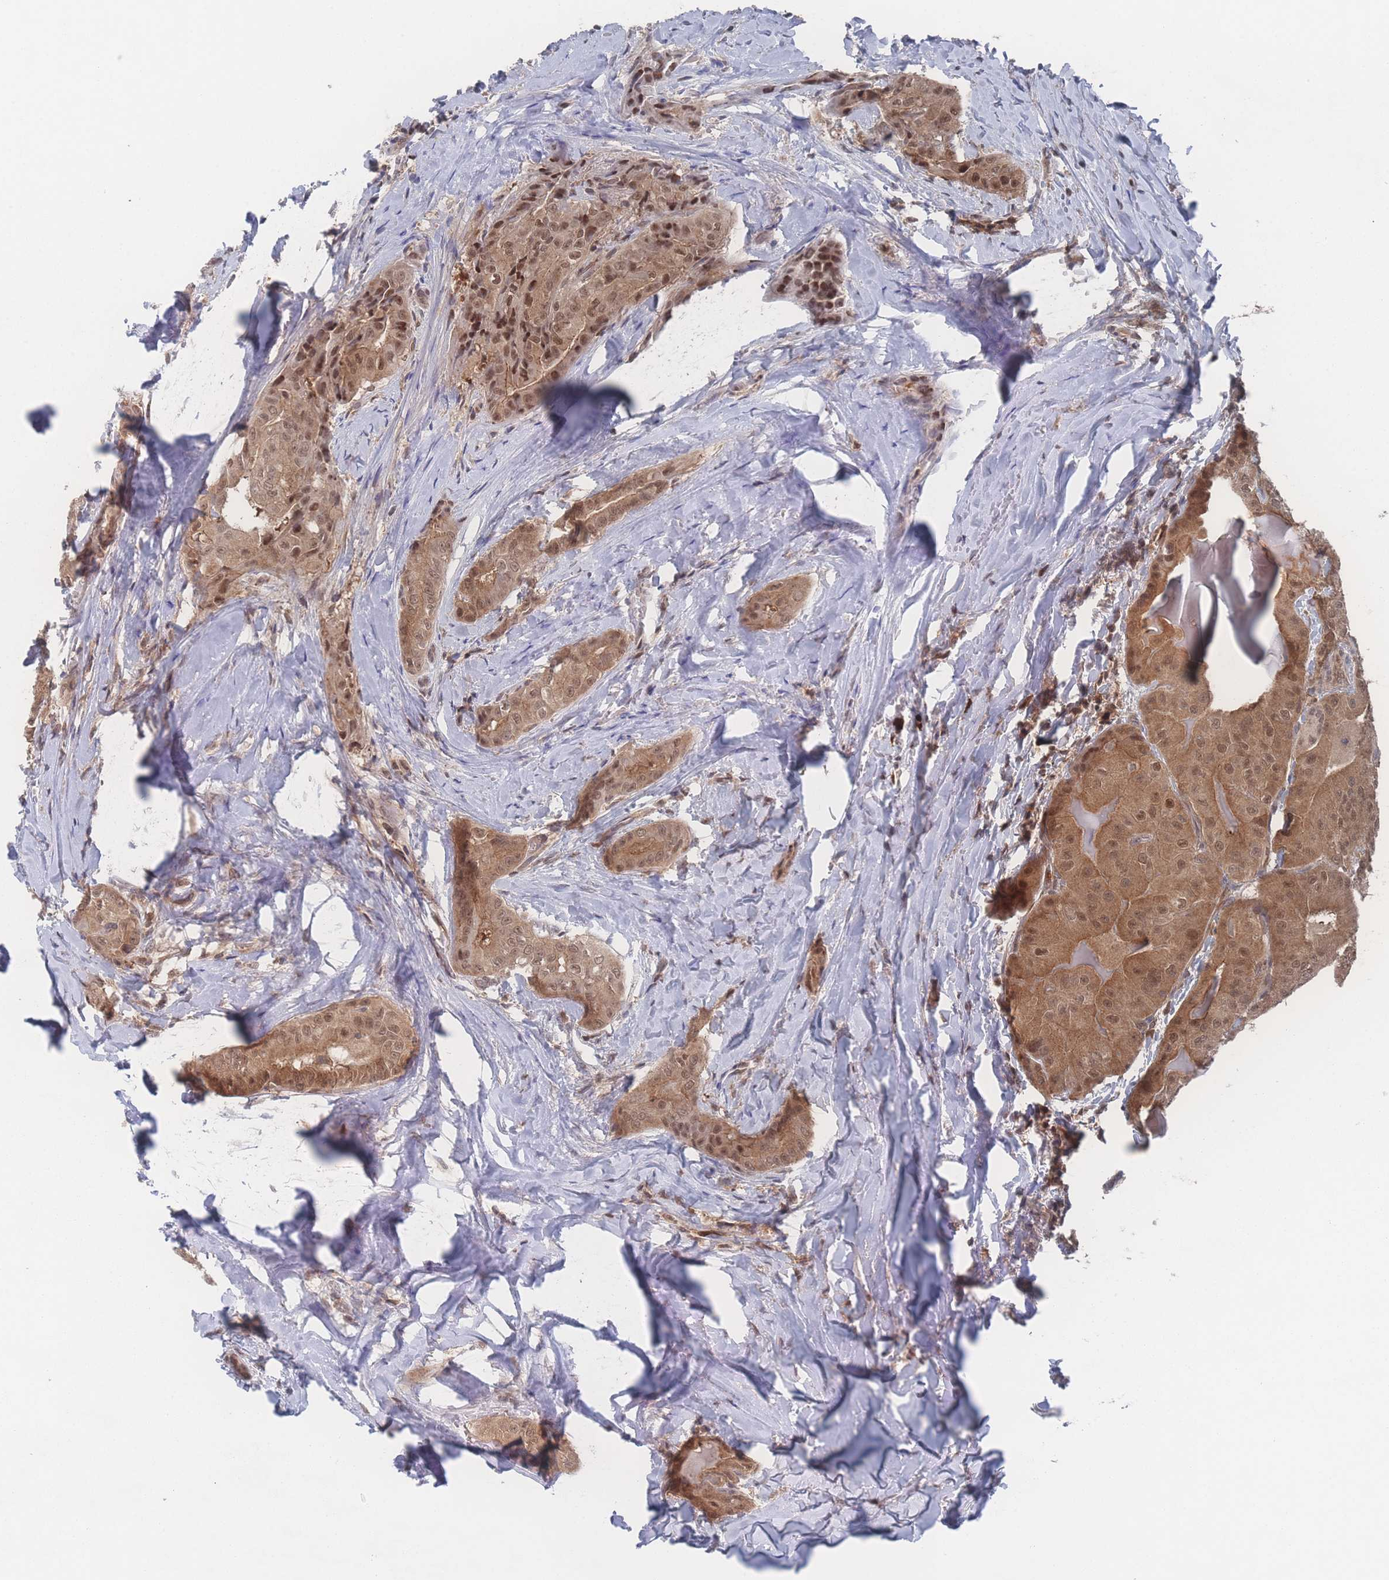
{"staining": {"intensity": "moderate", "quantity": ">75%", "location": "cytoplasmic/membranous,nuclear"}, "tissue": "thyroid cancer", "cell_type": "Tumor cells", "image_type": "cancer", "snomed": [{"axis": "morphology", "description": "Papillary adenocarcinoma, NOS"}, {"axis": "topography", "description": "Thyroid gland"}], "caption": "Papillary adenocarcinoma (thyroid) stained with immunohistochemistry (IHC) reveals moderate cytoplasmic/membranous and nuclear expression in about >75% of tumor cells.", "gene": "PSMA1", "patient": {"sex": "female", "age": 68}}